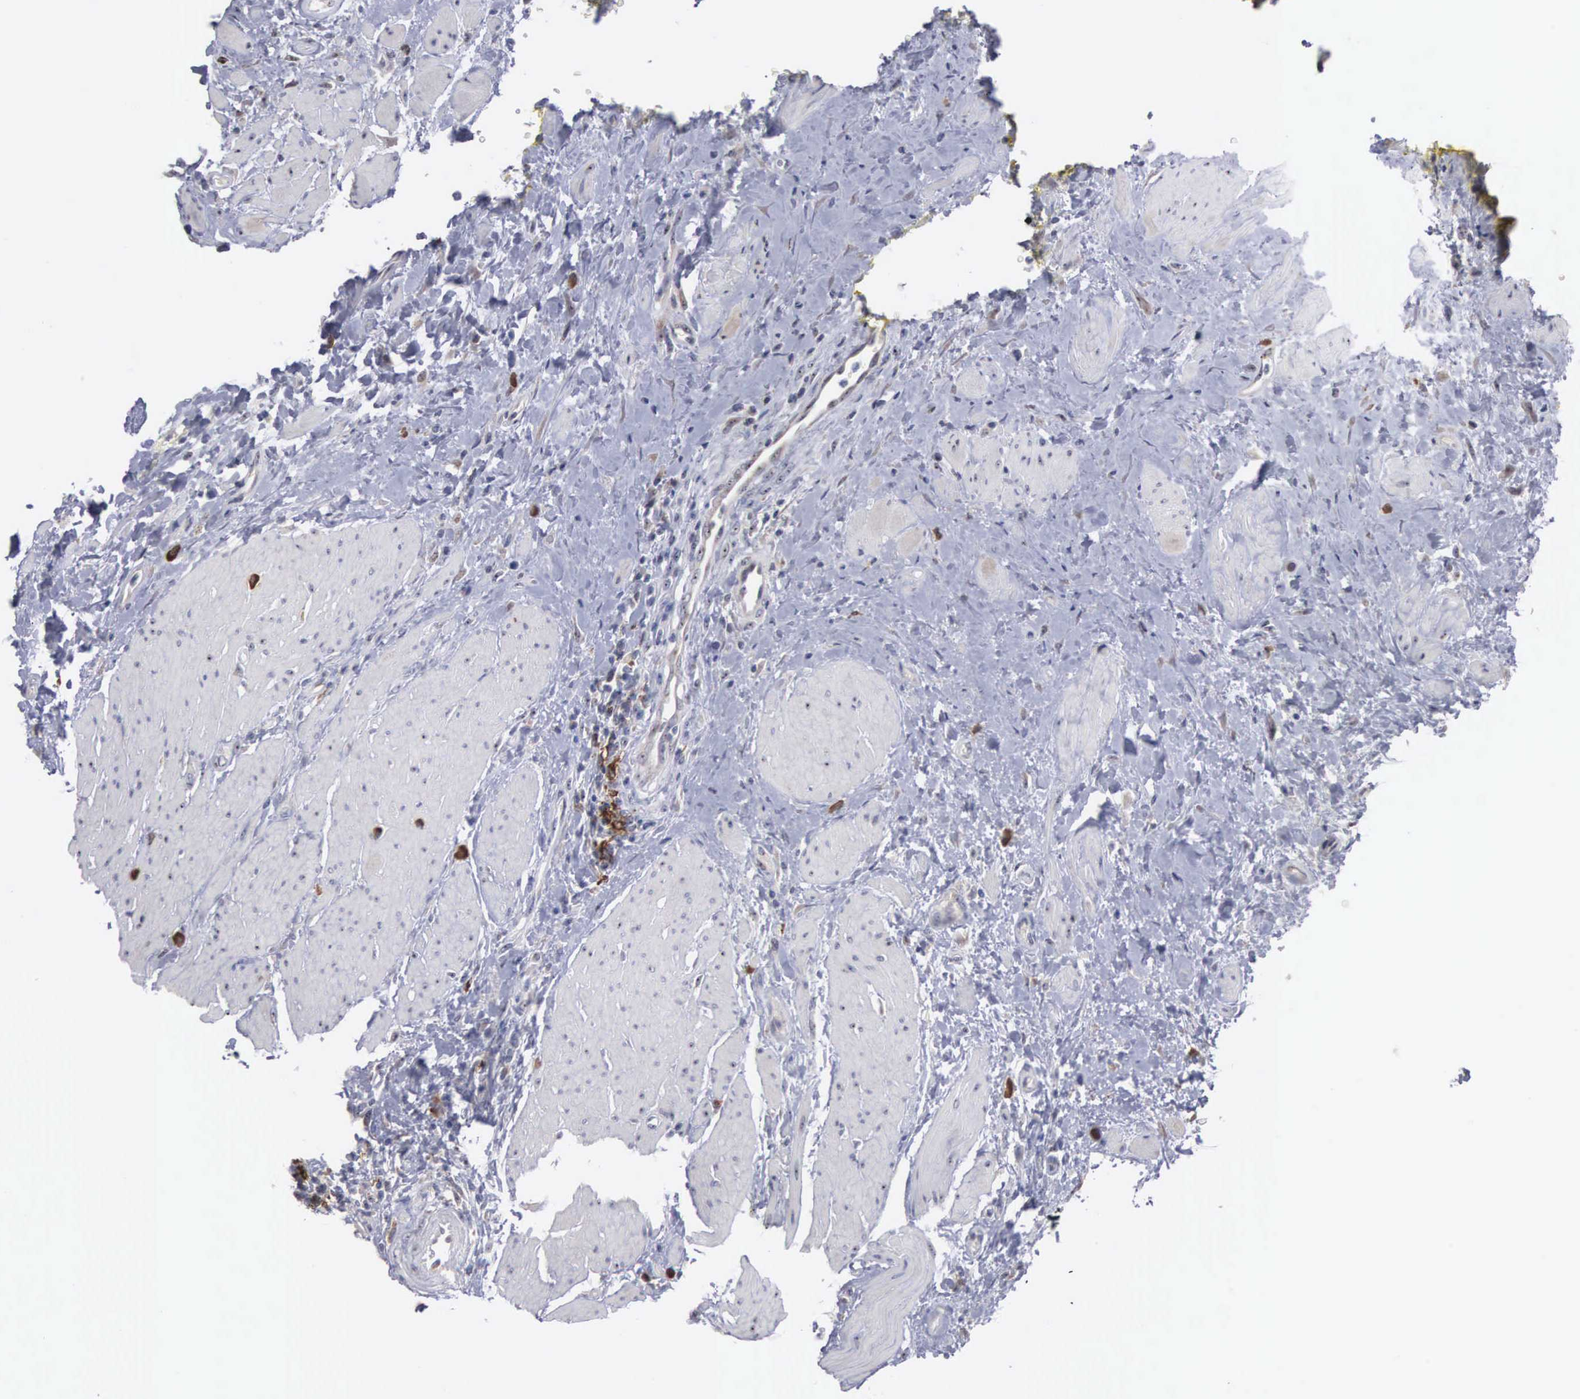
{"staining": {"intensity": "moderate", "quantity": ">75%", "location": "cytoplasmic/membranous"}, "tissue": "colorectal cancer", "cell_type": "Tumor cells", "image_type": "cancer", "snomed": [{"axis": "morphology", "description": "Adenocarcinoma, NOS"}, {"axis": "topography", "description": "Rectum"}], "caption": "The immunohistochemical stain shows moderate cytoplasmic/membranous expression in tumor cells of colorectal adenocarcinoma tissue. The protein is shown in brown color, while the nuclei are stained blue.", "gene": "AMN", "patient": {"sex": "female", "age": 65}}